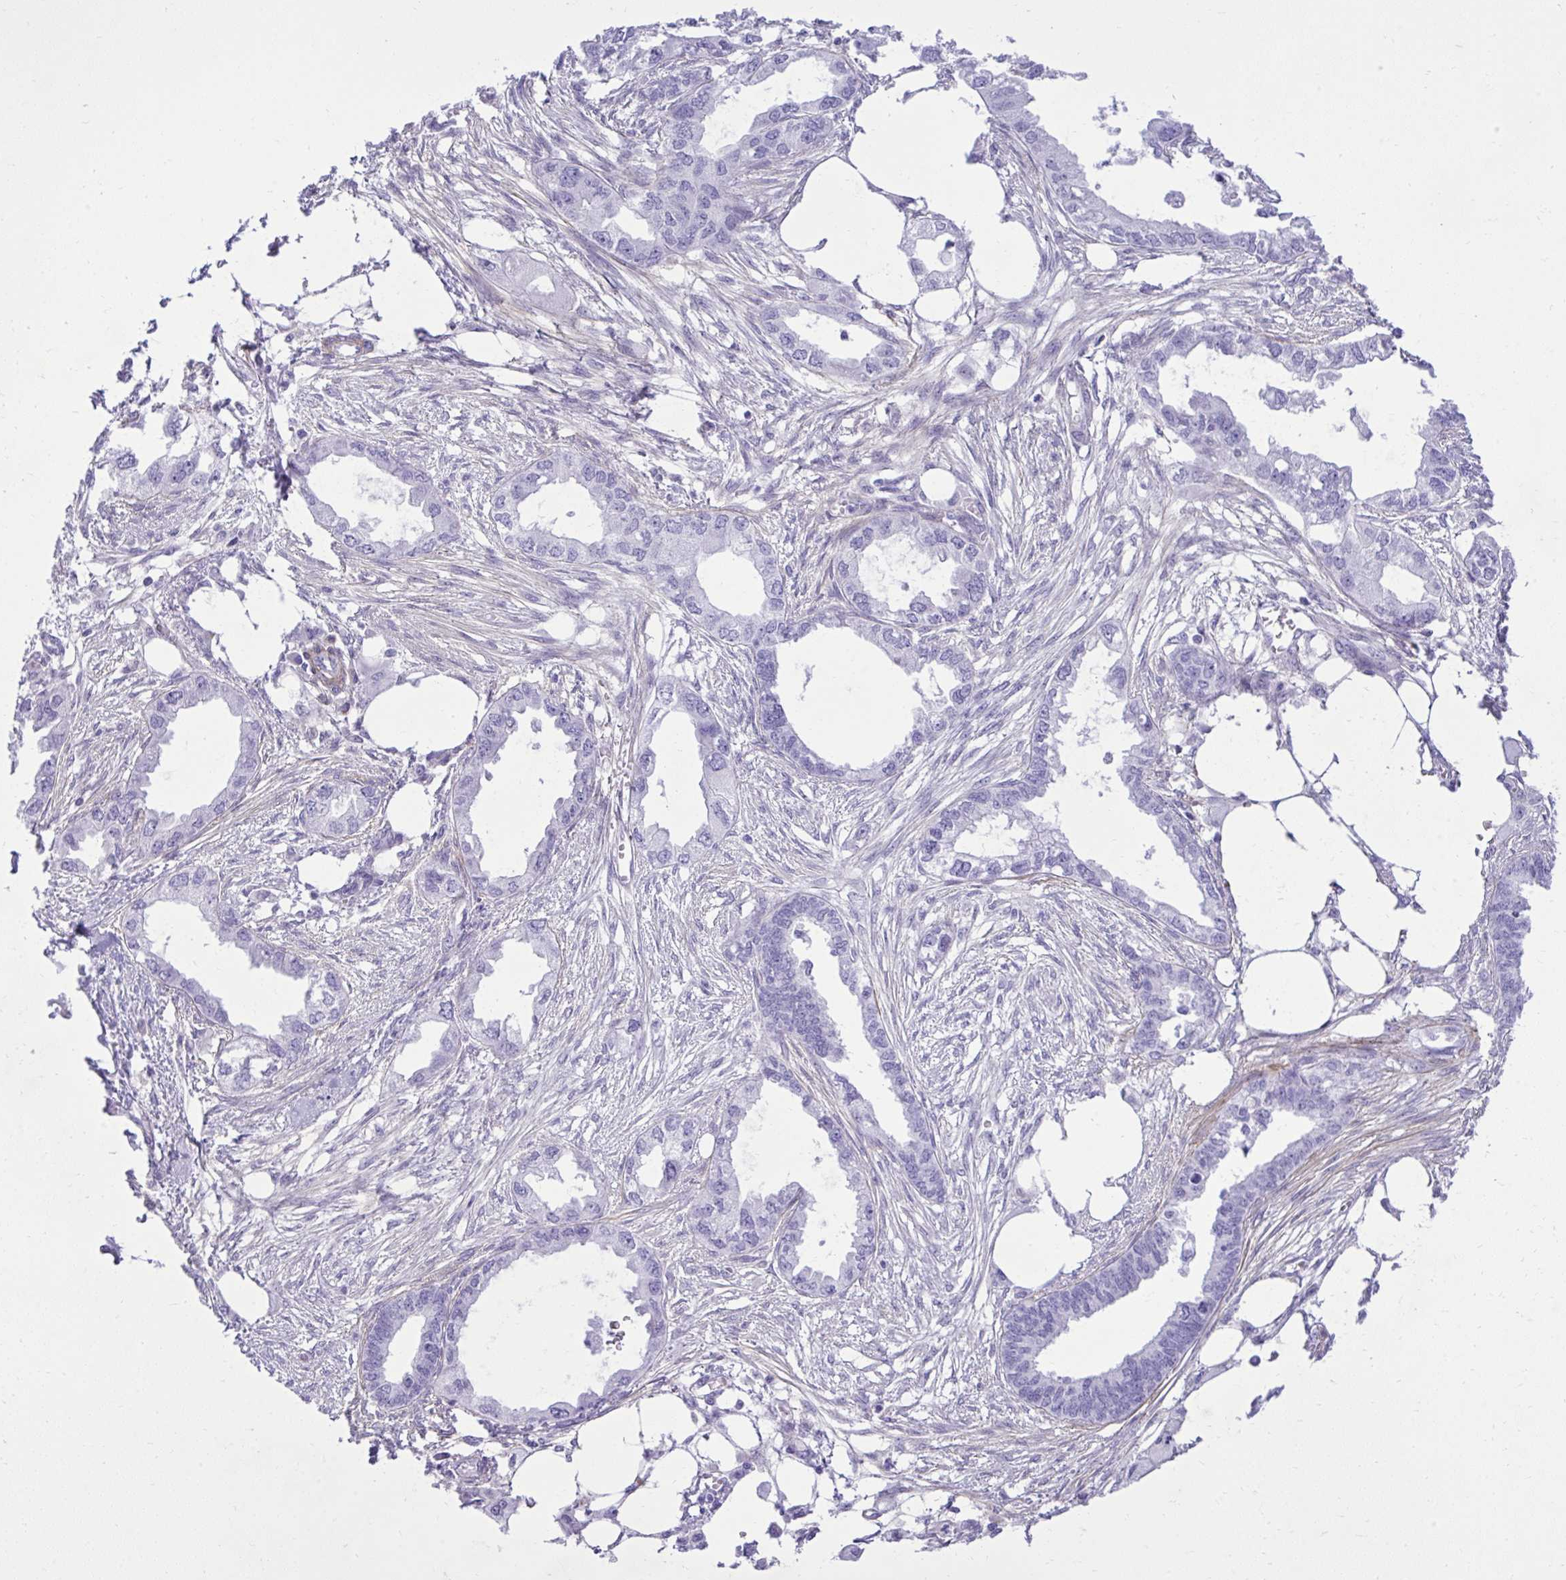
{"staining": {"intensity": "negative", "quantity": "none", "location": "none"}, "tissue": "endometrial cancer", "cell_type": "Tumor cells", "image_type": "cancer", "snomed": [{"axis": "morphology", "description": "Adenocarcinoma, NOS"}, {"axis": "morphology", "description": "Adenocarcinoma, metastatic, NOS"}, {"axis": "topography", "description": "Adipose tissue"}, {"axis": "topography", "description": "Endometrium"}], "caption": "High power microscopy micrograph of an immunohistochemistry (IHC) photomicrograph of endometrial adenocarcinoma, revealing no significant staining in tumor cells.", "gene": "PITPNM3", "patient": {"sex": "female", "age": 67}}